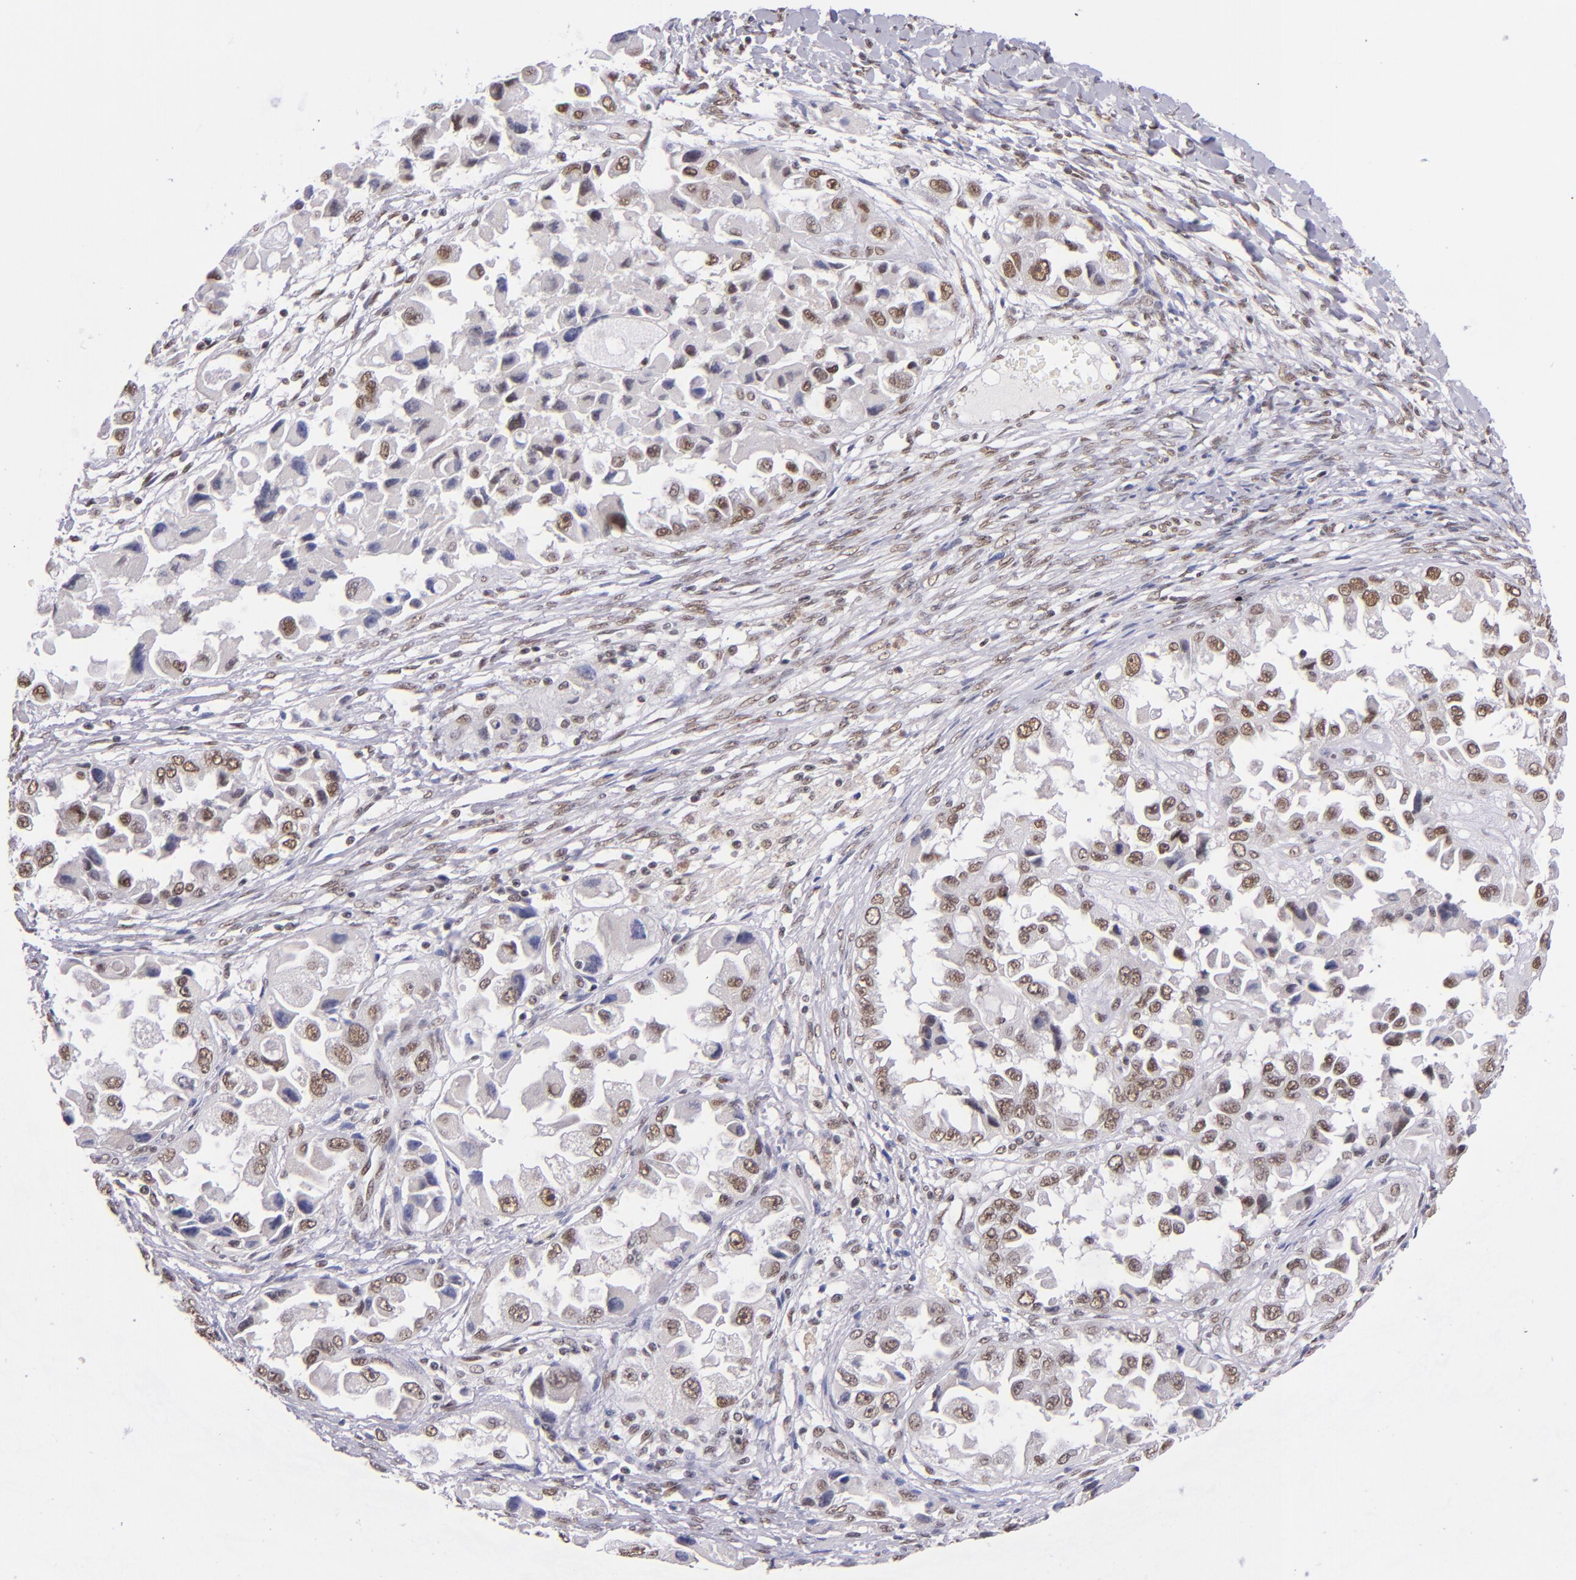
{"staining": {"intensity": "moderate", "quantity": "25%-75%", "location": "nuclear"}, "tissue": "ovarian cancer", "cell_type": "Tumor cells", "image_type": "cancer", "snomed": [{"axis": "morphology", "description": "Cystadenocarcinoma, serous, NOS"}, {"axis": "topography", "description": "Ovary"}], "caption": "Human ovarian serous cystadenocarcinoma stained for a protein (brown) displays moderate nuclear positive positivity in about 25%-75% of tumor cells.", "gene": "ZNF148", "patient": {"sex": "female", "age": 84}}